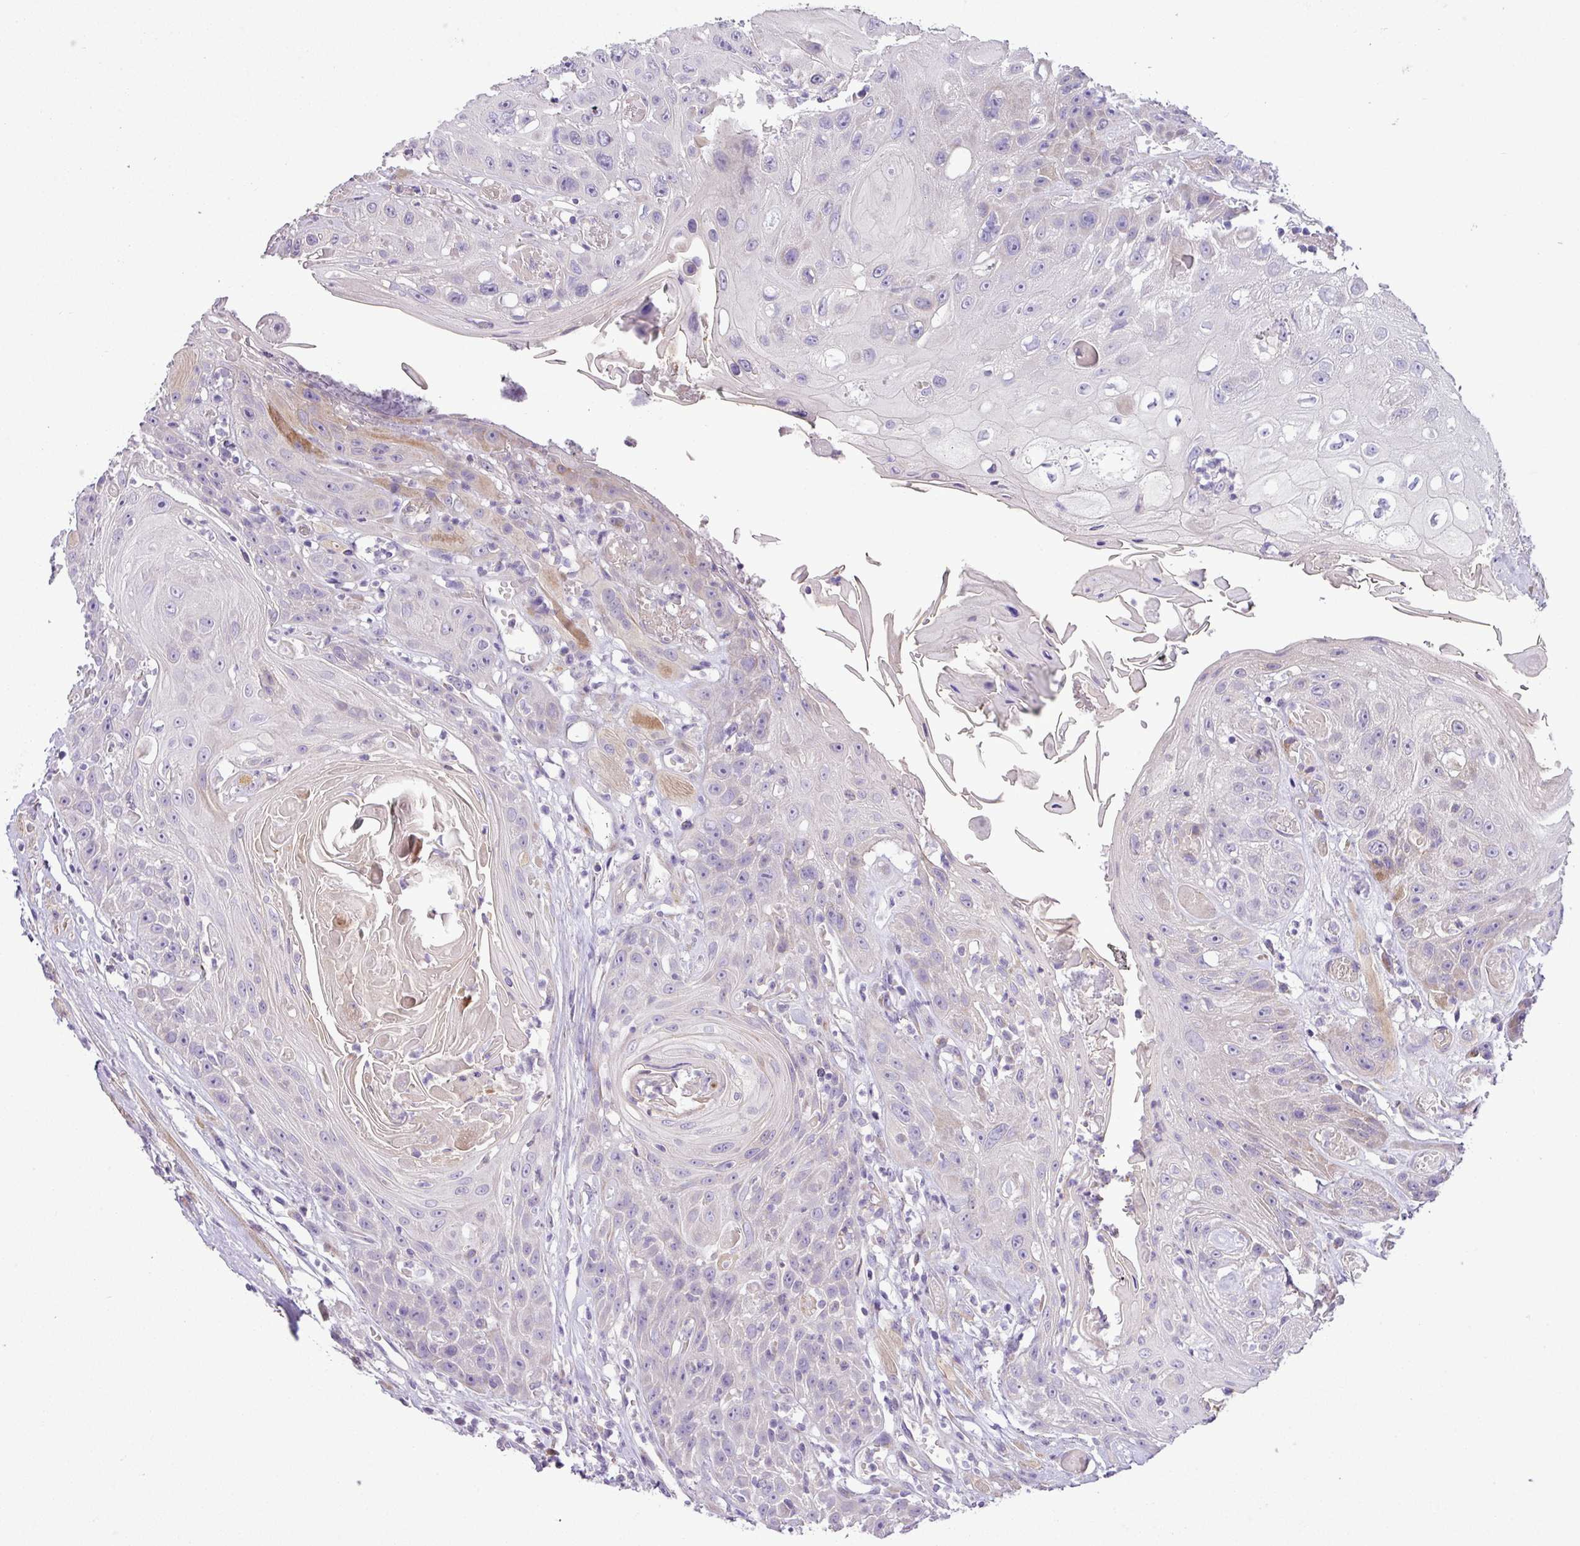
{"staining": {"intensity": "negative", "quantity": "none", "location": "none"}, "tissue": "head and neck cancer", "cell_type": "Tumor cells", "image_type": "cancer", "snomed": [{"axis": "morphology", "description": "Squamous cell carcinoma, NOS"}, {"axis": "topography", "description": "Head-Neck"}], "caption": "The micrograph reveals no staining of tumor cells in squamous cell carcinoma (head and neck).", "gene": "MOCS3", "patient": {"sex": "female", "age": 59}}